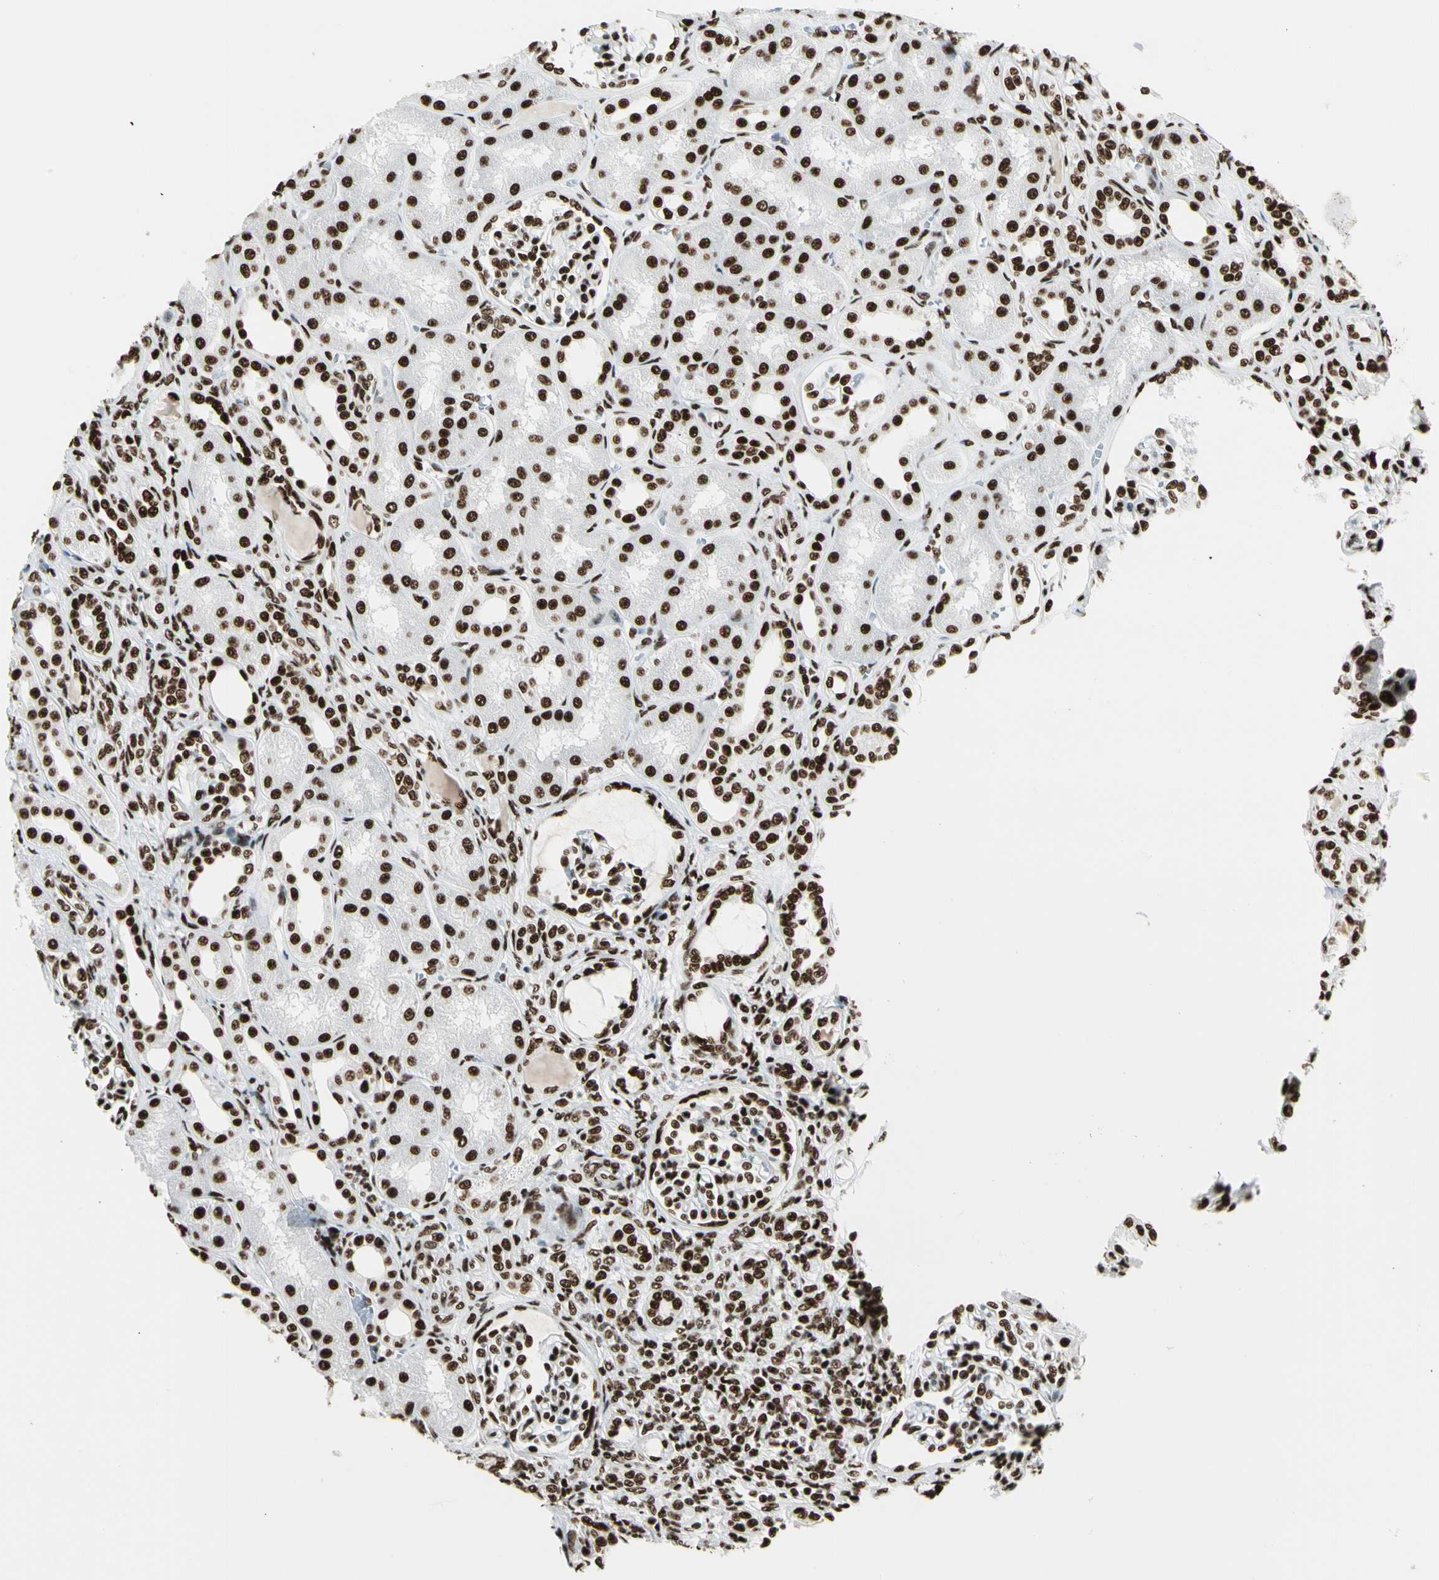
{"staining": {"intensity": "strong", "quantity": ">75%", "location": "nuclear"}, "tissue": "kidney", "cell_type": "Cells in glomeruli", "image_type": "normal", "snomed": [{"axis": "morphology", "description": "Normal tissue, NOS"}, {"axis": "topography", "description": "Kidney"}], "caption": "IHC histopathology image of unremarkable kidney stained for a protein (brown), which displays high levels of strong nuclear positivity in about >75% of cells in glomeruli.", "gene": "CCAR1", "patient": {"sex": "male", "age": 7}}